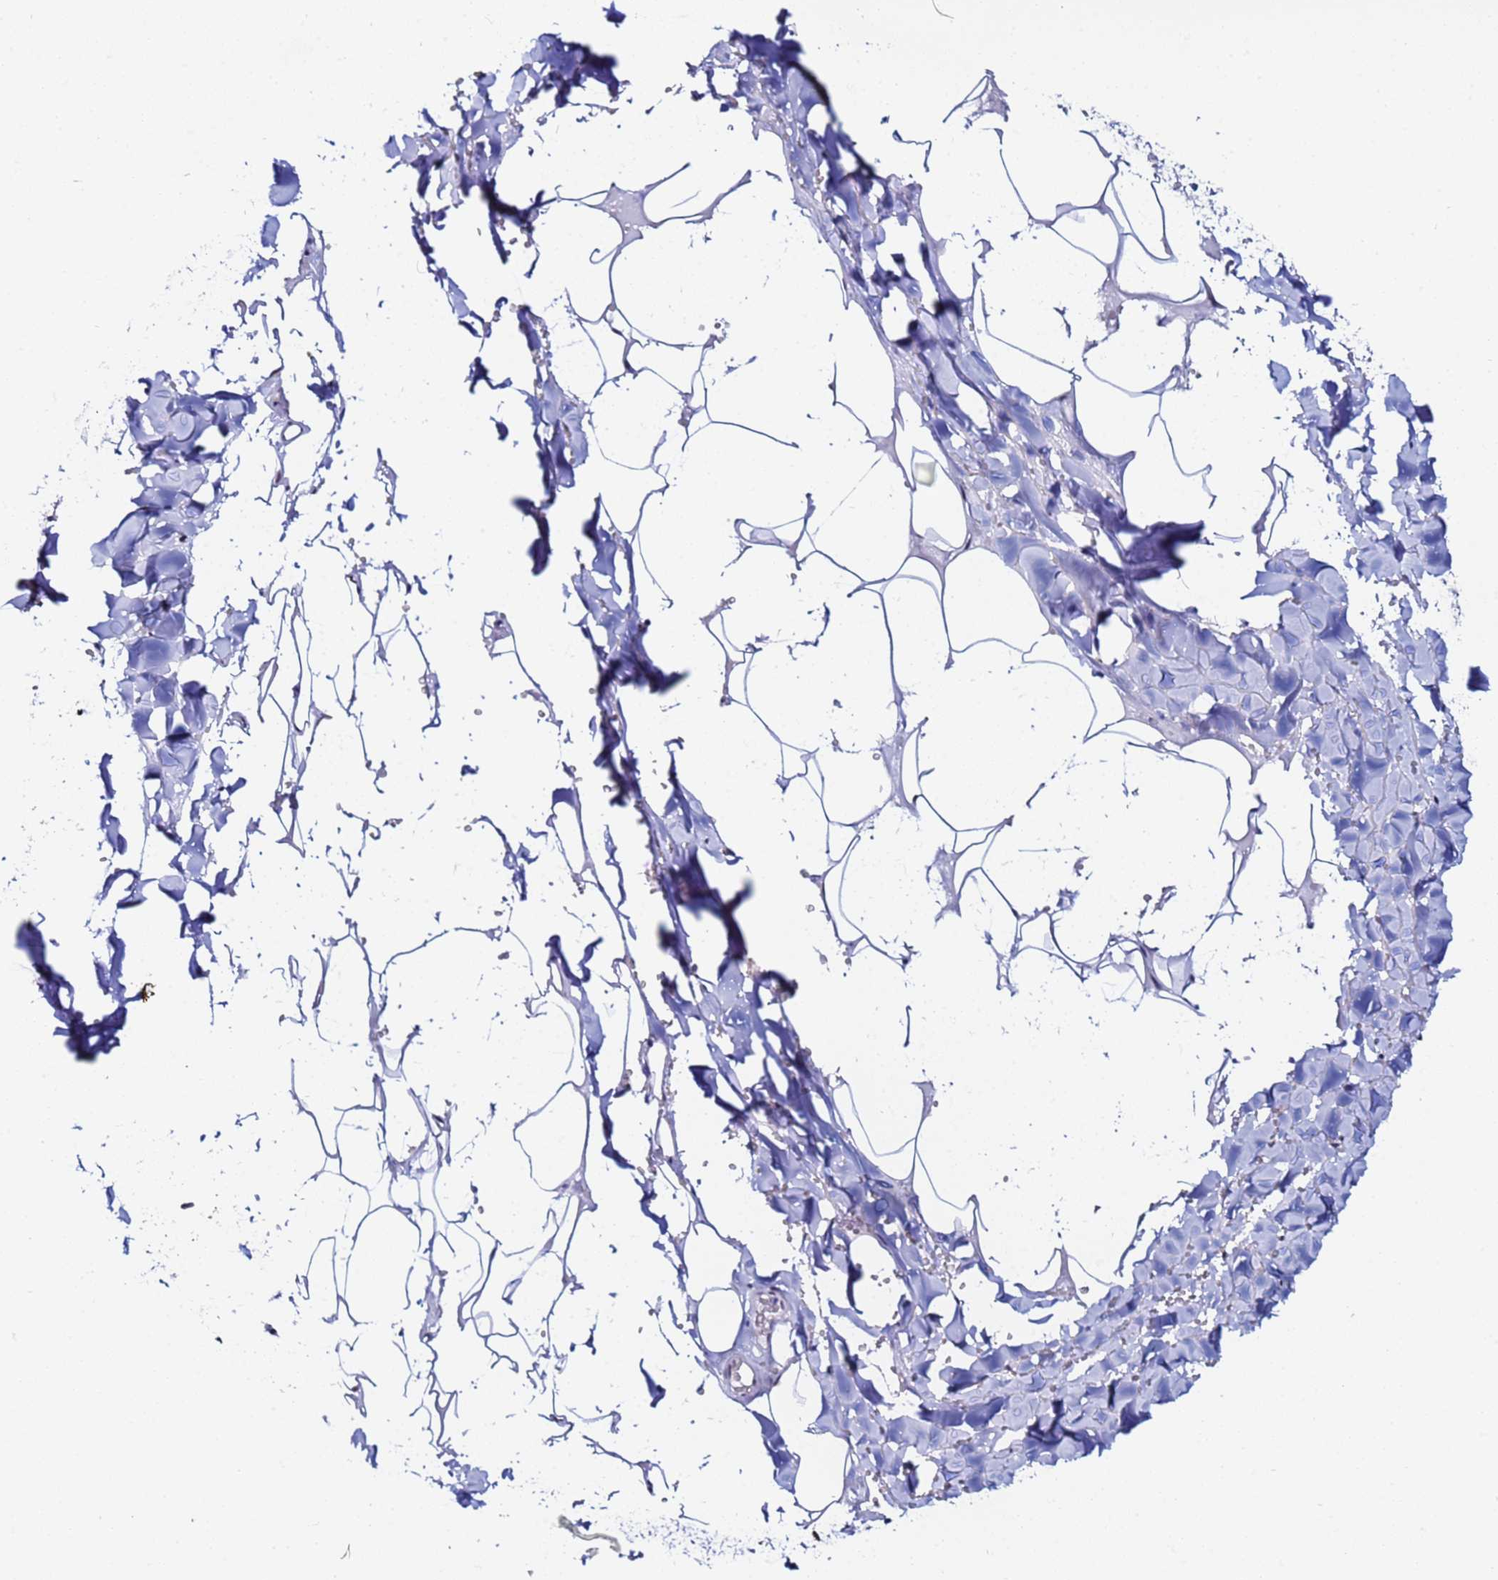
{"staining": {"intensity": "moderate", "quantity": "25%-75%", "location": "nuclear"}, "tissue": "adipose tissue", "cell_type": "Adipocytes", "image_type": "normal", "snomed": [{"axis": "morphology", "description": "Normal tissue, NOS"}, {"axis": "topography", "description": "Salivary gland"}, {"axis": "topography", "description": "Peripheral nerve tissue"}], "caption": "Normal adipose tissue reveals moderate nuclear expression in about 25%-75% of adipocytes.", "gene": "SNRPA1", "patient": {"sex": "male", "age": 38}}